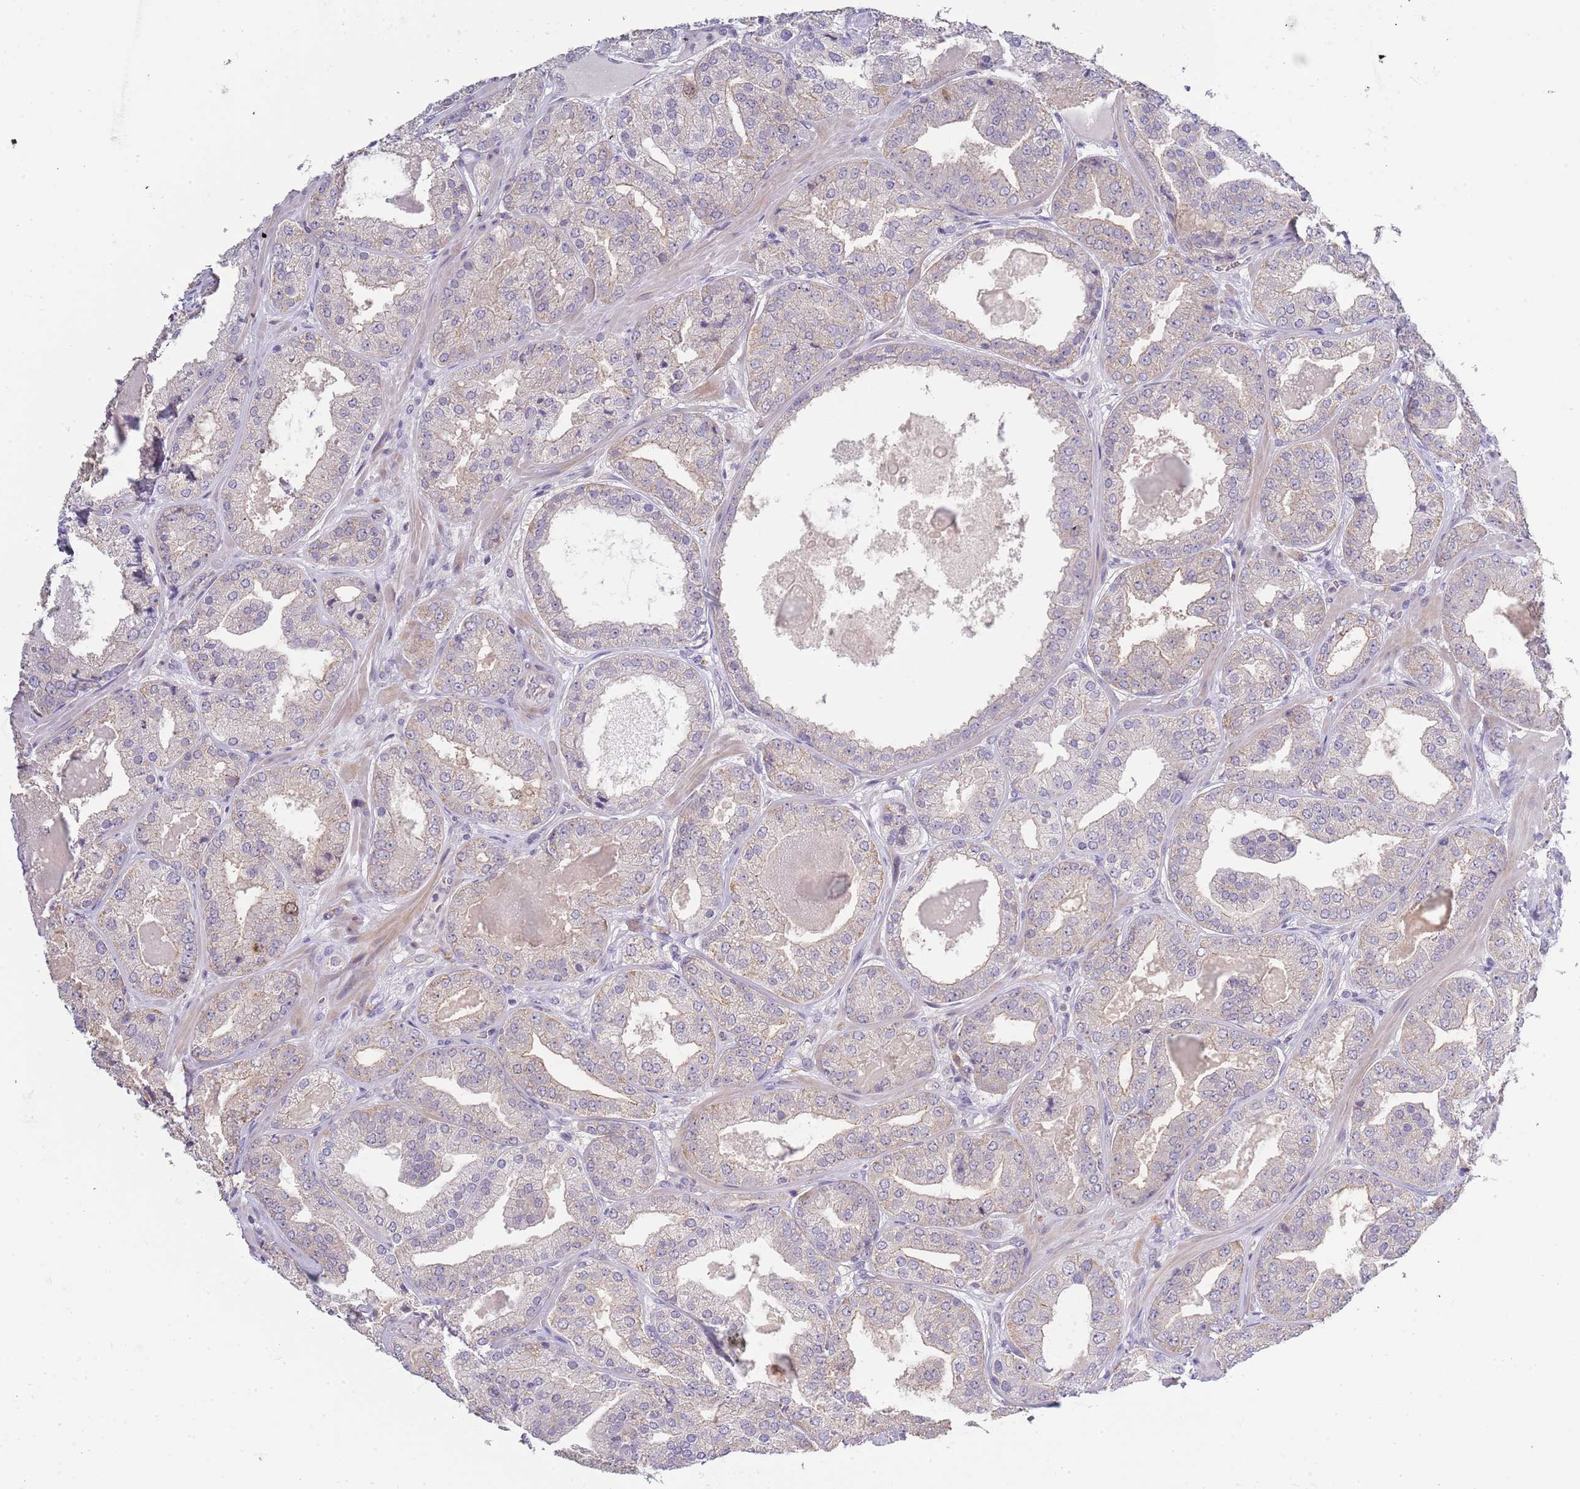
{"staining": {"intensity": "negative", "quantity": "none", "location": "none"}, "tissue": "prostate cancer", "cell_type": "Tumor cells", "image_type": "cancer", "snomed": [{"axis": "morphology", "description": "Adenocarcinoma, High grade"}, {"axis": "topography", "description": "Prostate"}], "caption": "The IHC photomicrograph has no significant positivity in tumor cells of prostate high-grade adenocarcinoma tissue.", "gene": "PIMREG", "patient": {"sex": "male", "age": 63}}